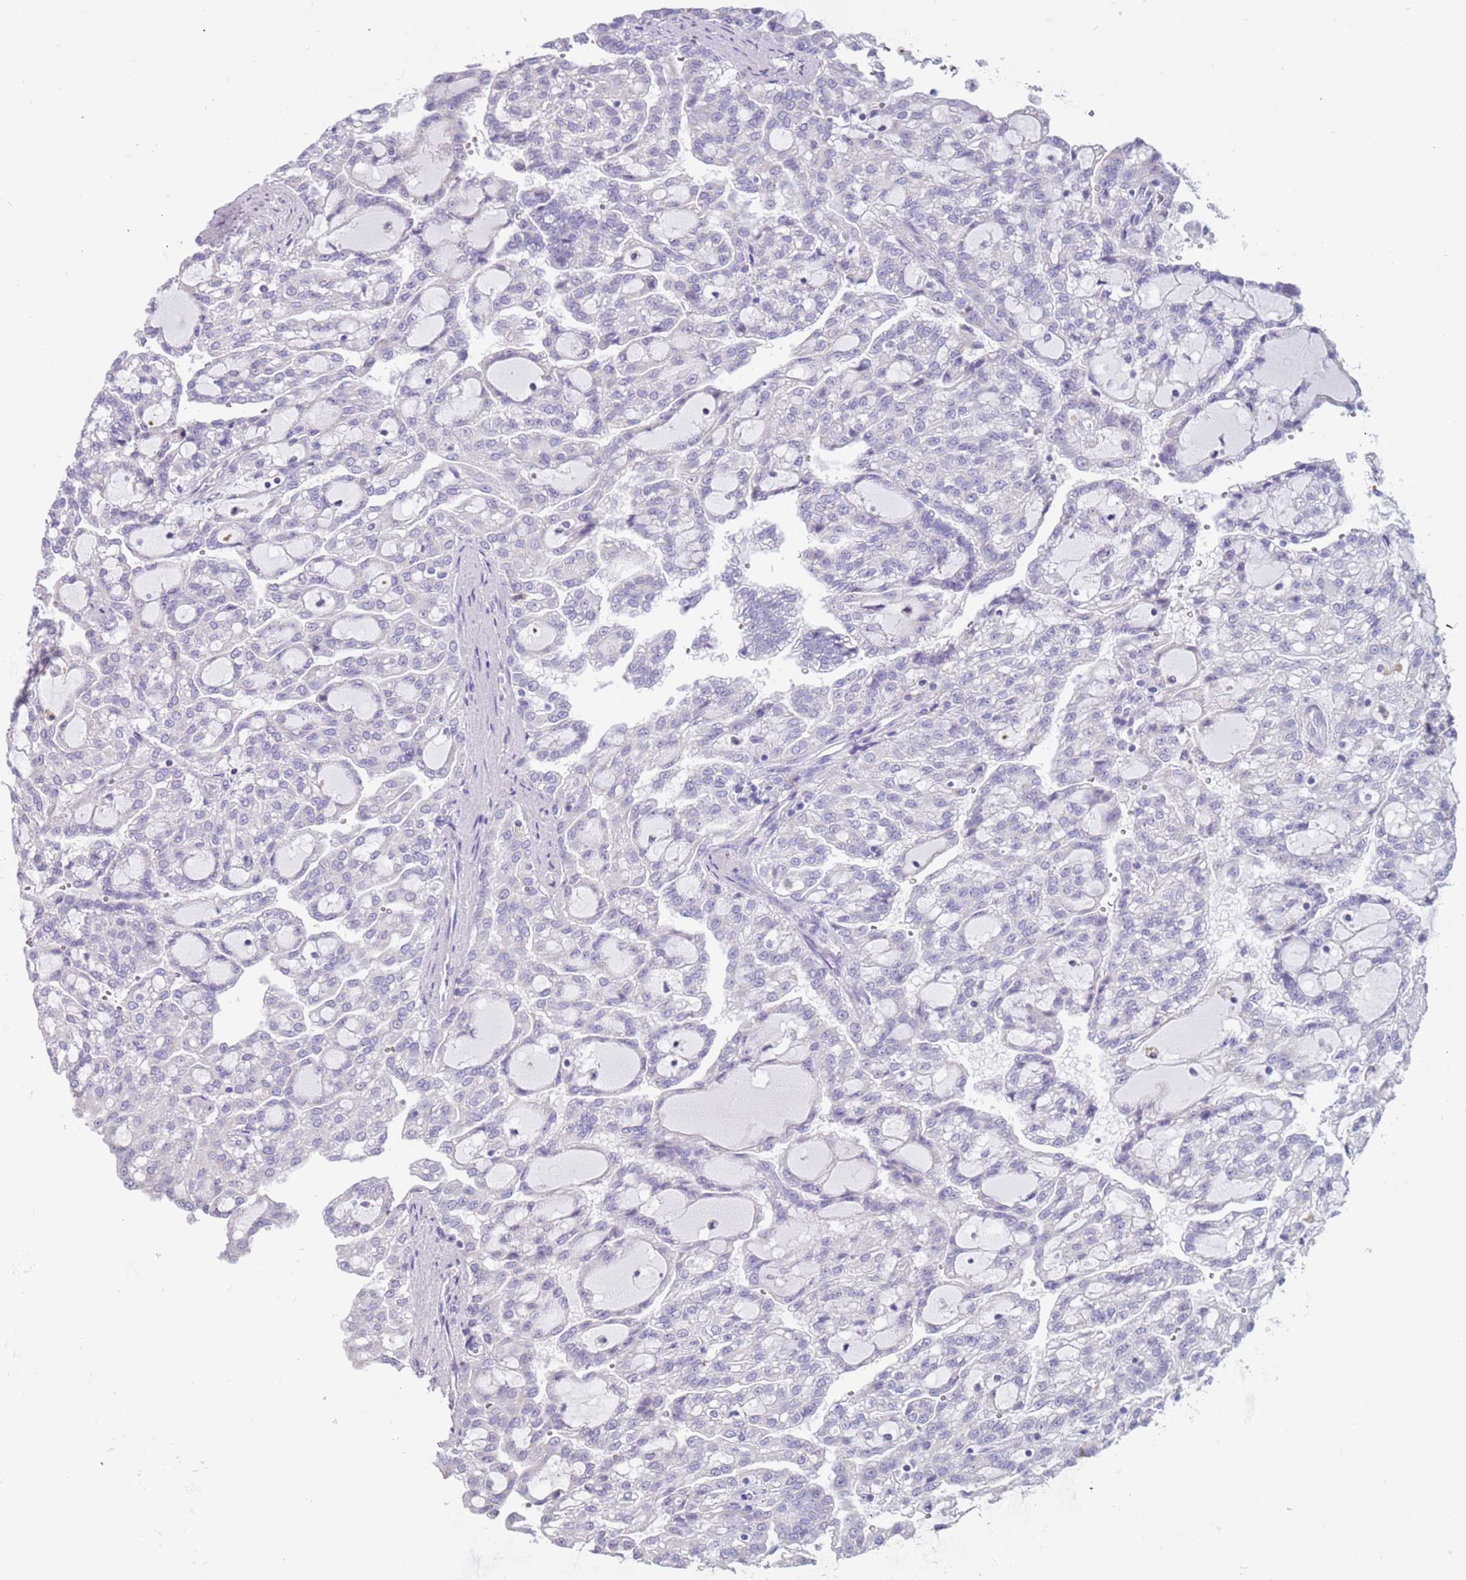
{"staining": {"intensity": "negative", "quantity": "none", "location": "none"}, "tissue": "renal cancer", "cell_type": "Tumor cells", "image_type": "cancer", "snomed": [{"axis": "morphology", "description": "Adenocarcinoma, NOS"}, {"axis": "topography", "description": "Kidney"}], "caption": "DAB immunohistochemical staining of adenocarcinoma (renal) displays no significant positivity in tumor cells.", "gene": "RHCG", "patient": {"sex": "male", "age": 63}}